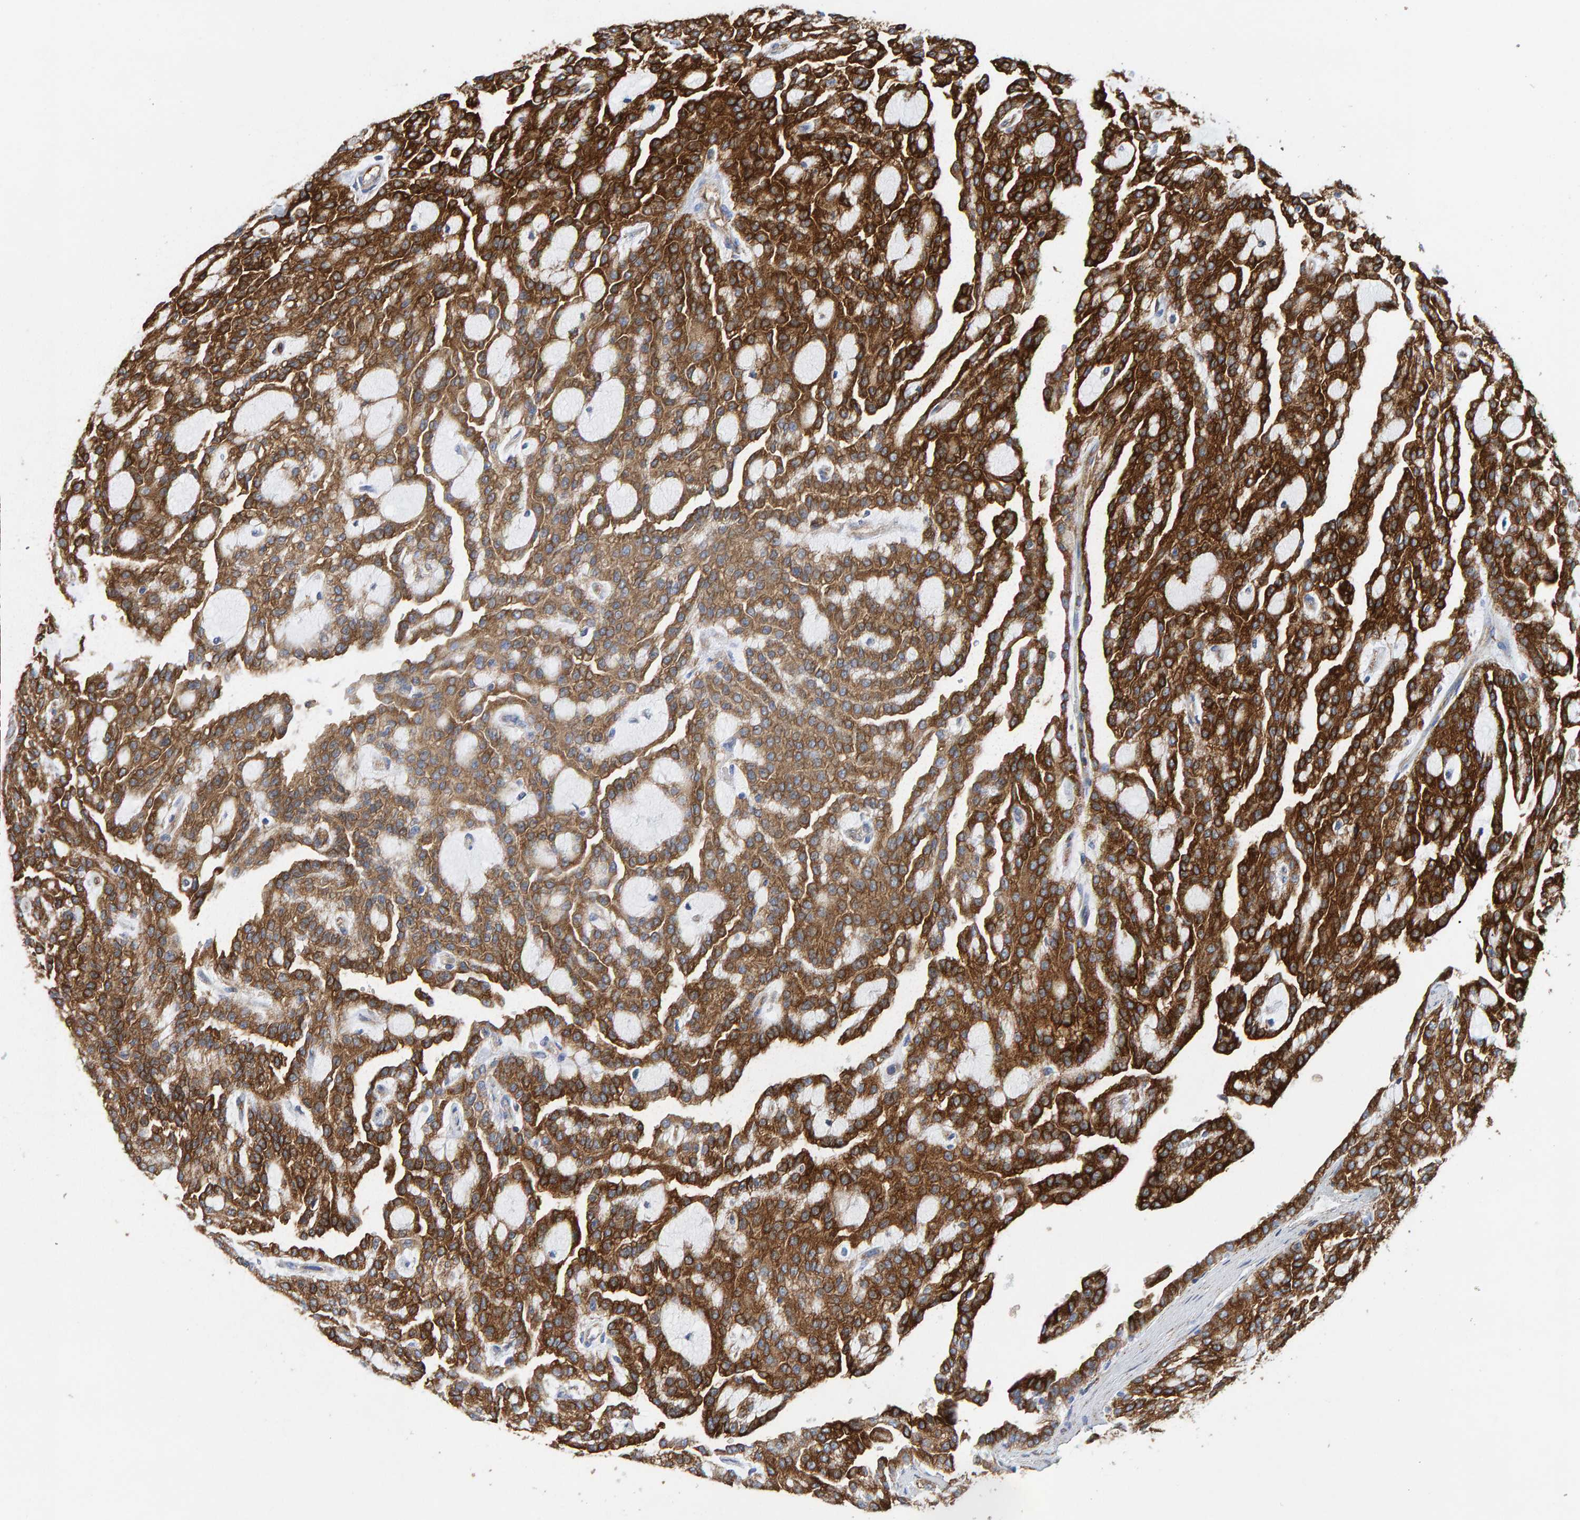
{"staining": {"intensity": "strong", "quantity": ">75%", "location": "cytoplasmic/membranous"}, "tissue": "renal cancer", "cell_type": "Tumor cells", "image_type": "cancer", "snomed": [{"axis": "morphology", "description": "Adenocarcinoma, NOS"}, {"axis": "topography", "description": "Kidney"}], "caption": "Human renal cancer stained with a protein marker reveals strong staining in tumor cells.", "gene": "MVP", "patient": {"sex": "male", "age": 63}}